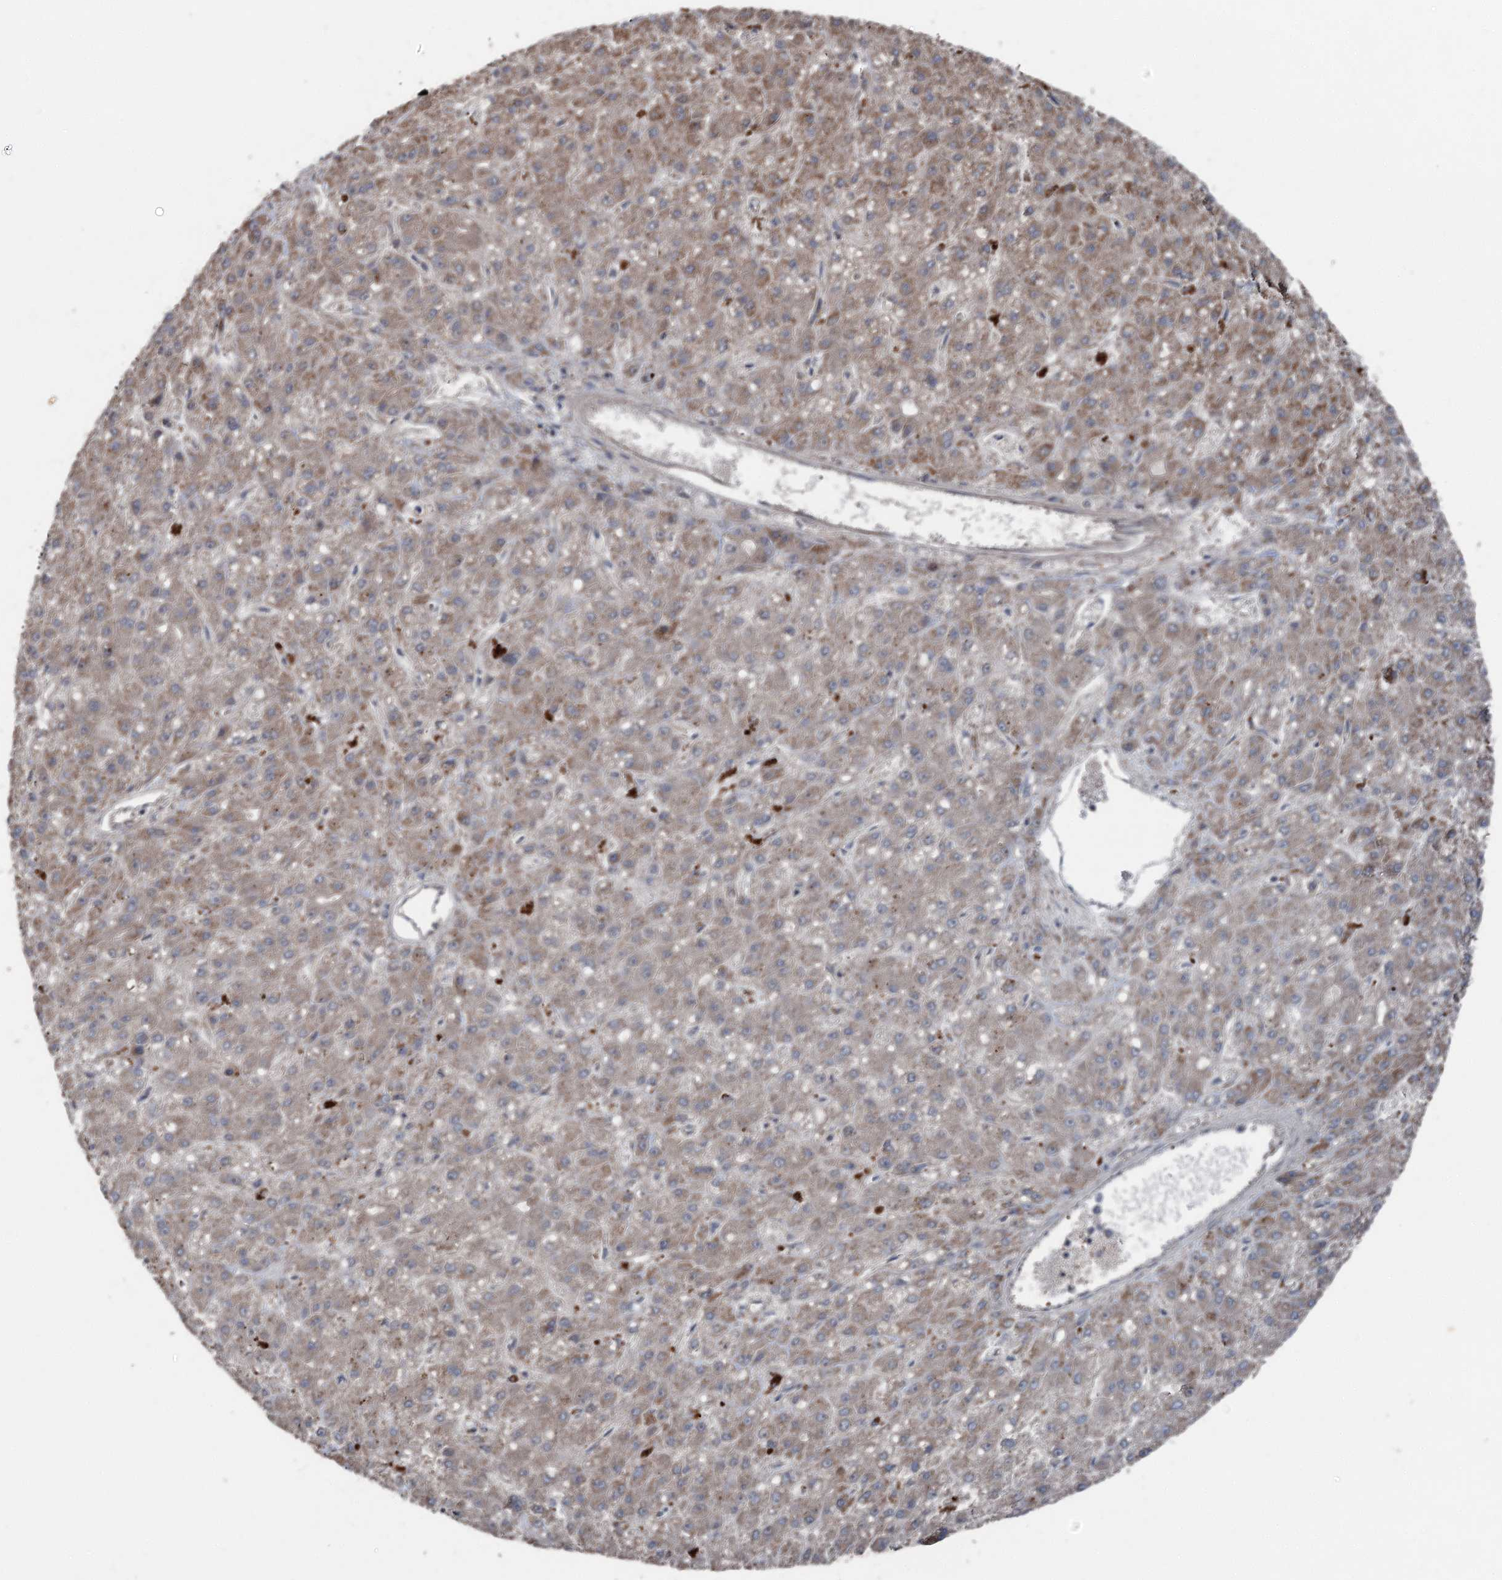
{"staining": {"intensity": "weak", "quantity": "25%-75%", "location": "cytoplasmic/membranous"}, "tissue": "liver cancer", "cell_type": "Tumor cells", "image_type": "cancer", "snomed": [{"axis": "morphology", "description": "Carcinoma, Hepatocellular, NOS"}, {"axis": "topography", "description": "Liver"}], "caption": "Hepatocellular carcinoma (liver) was stained to show a protein in brown. There is low levels of weak cytoplasmic/membranous positivity in about 25%-75% of tumor cells.", "gene": "MAPK8IP2", "patient": {"sex": "male", "age": 67}}